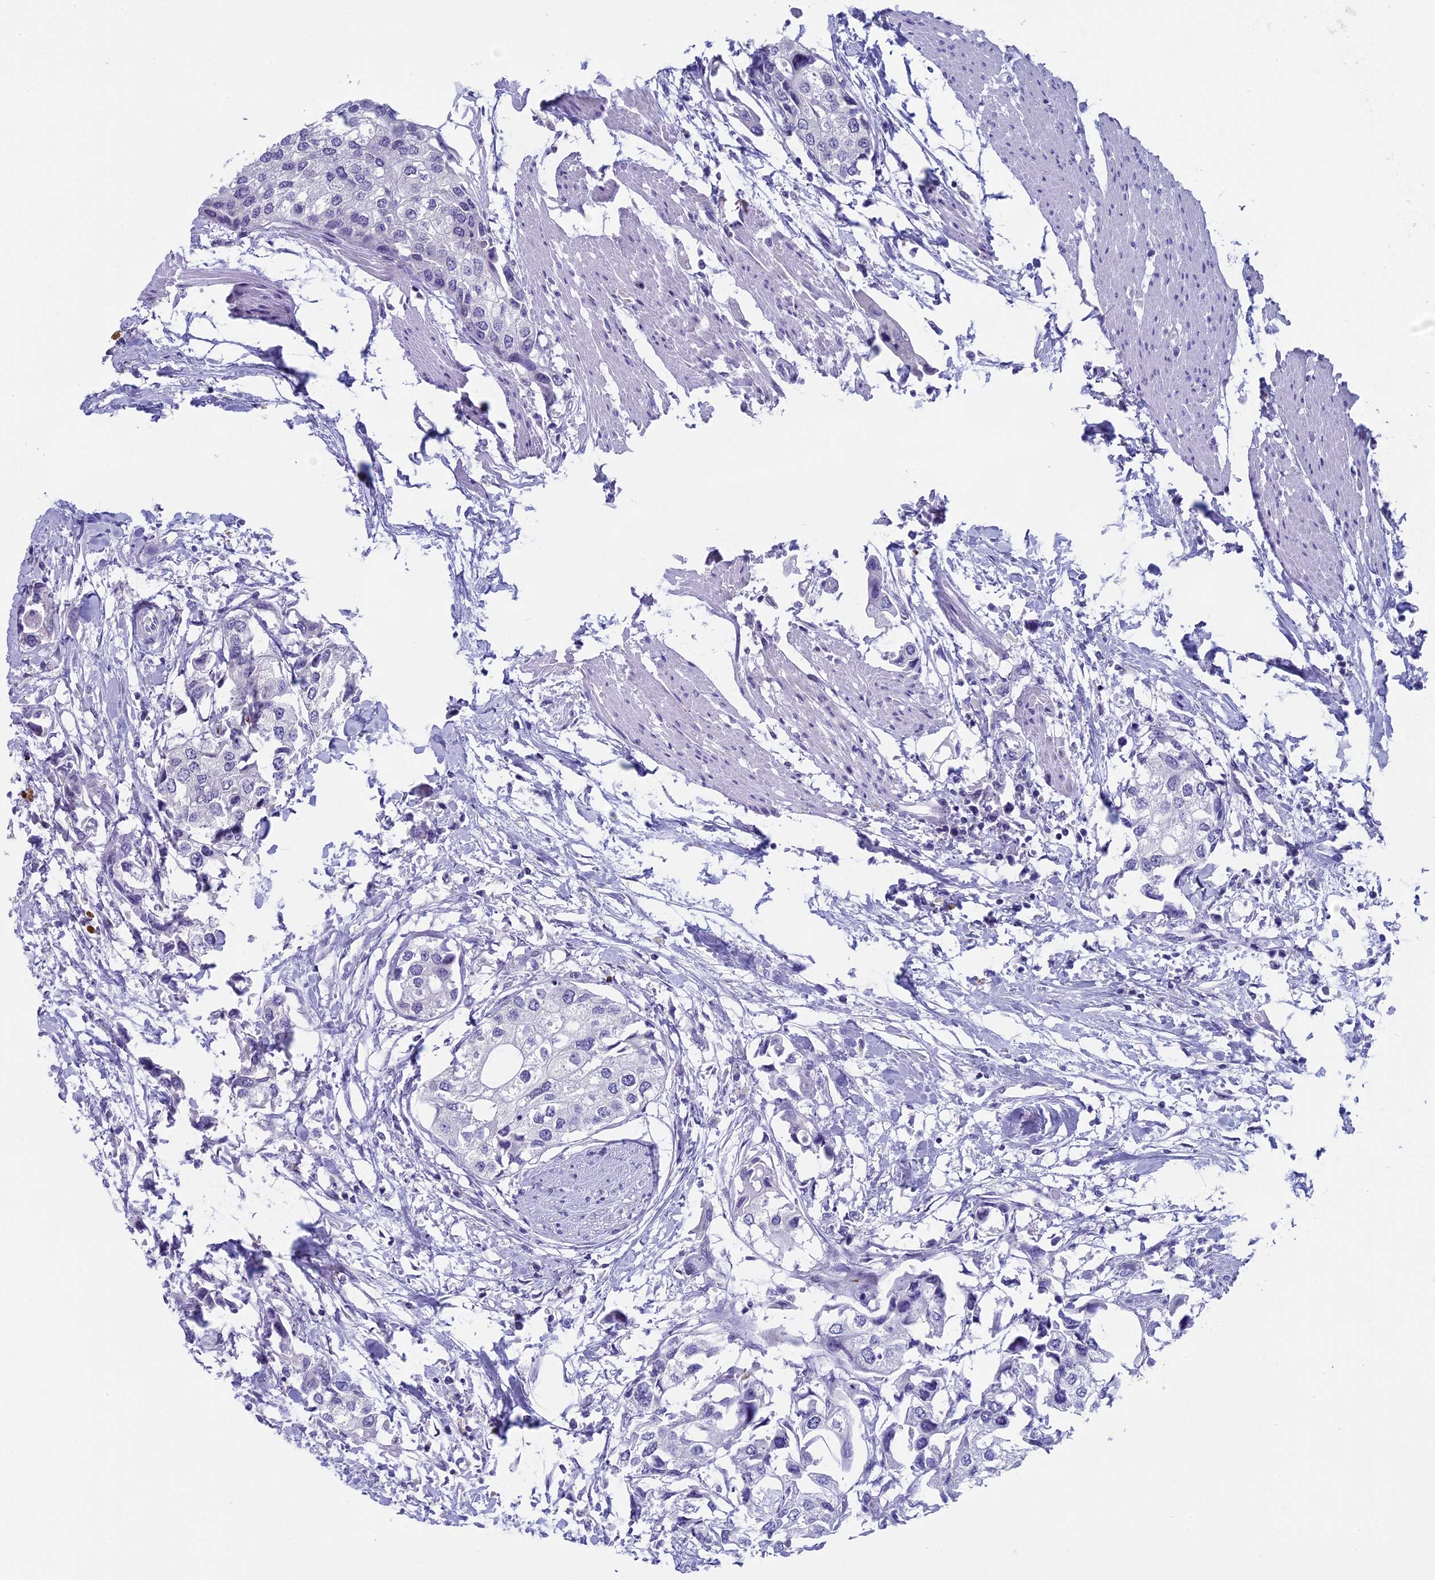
{"staining": {"intensity": "negative", "quantity": "none", "location": "none"}, "tissue": "urothelial cancer", "cell_type": "Tumor cells", "image_type": "cancer", "snomed": [{"axis": "morphology", "description": "Urothelial carcinoma, High grade"}, {"axis": "topography", "description": "Urinary bladder"}], "caption": "This is an immunohistochemistry (IHC) photomicrograph of human urothelial carcinoma (high-grade). There is no staining in tumor cells.", "gene": "AIFM2", "patient": {"sex": "male", "age": 64}}